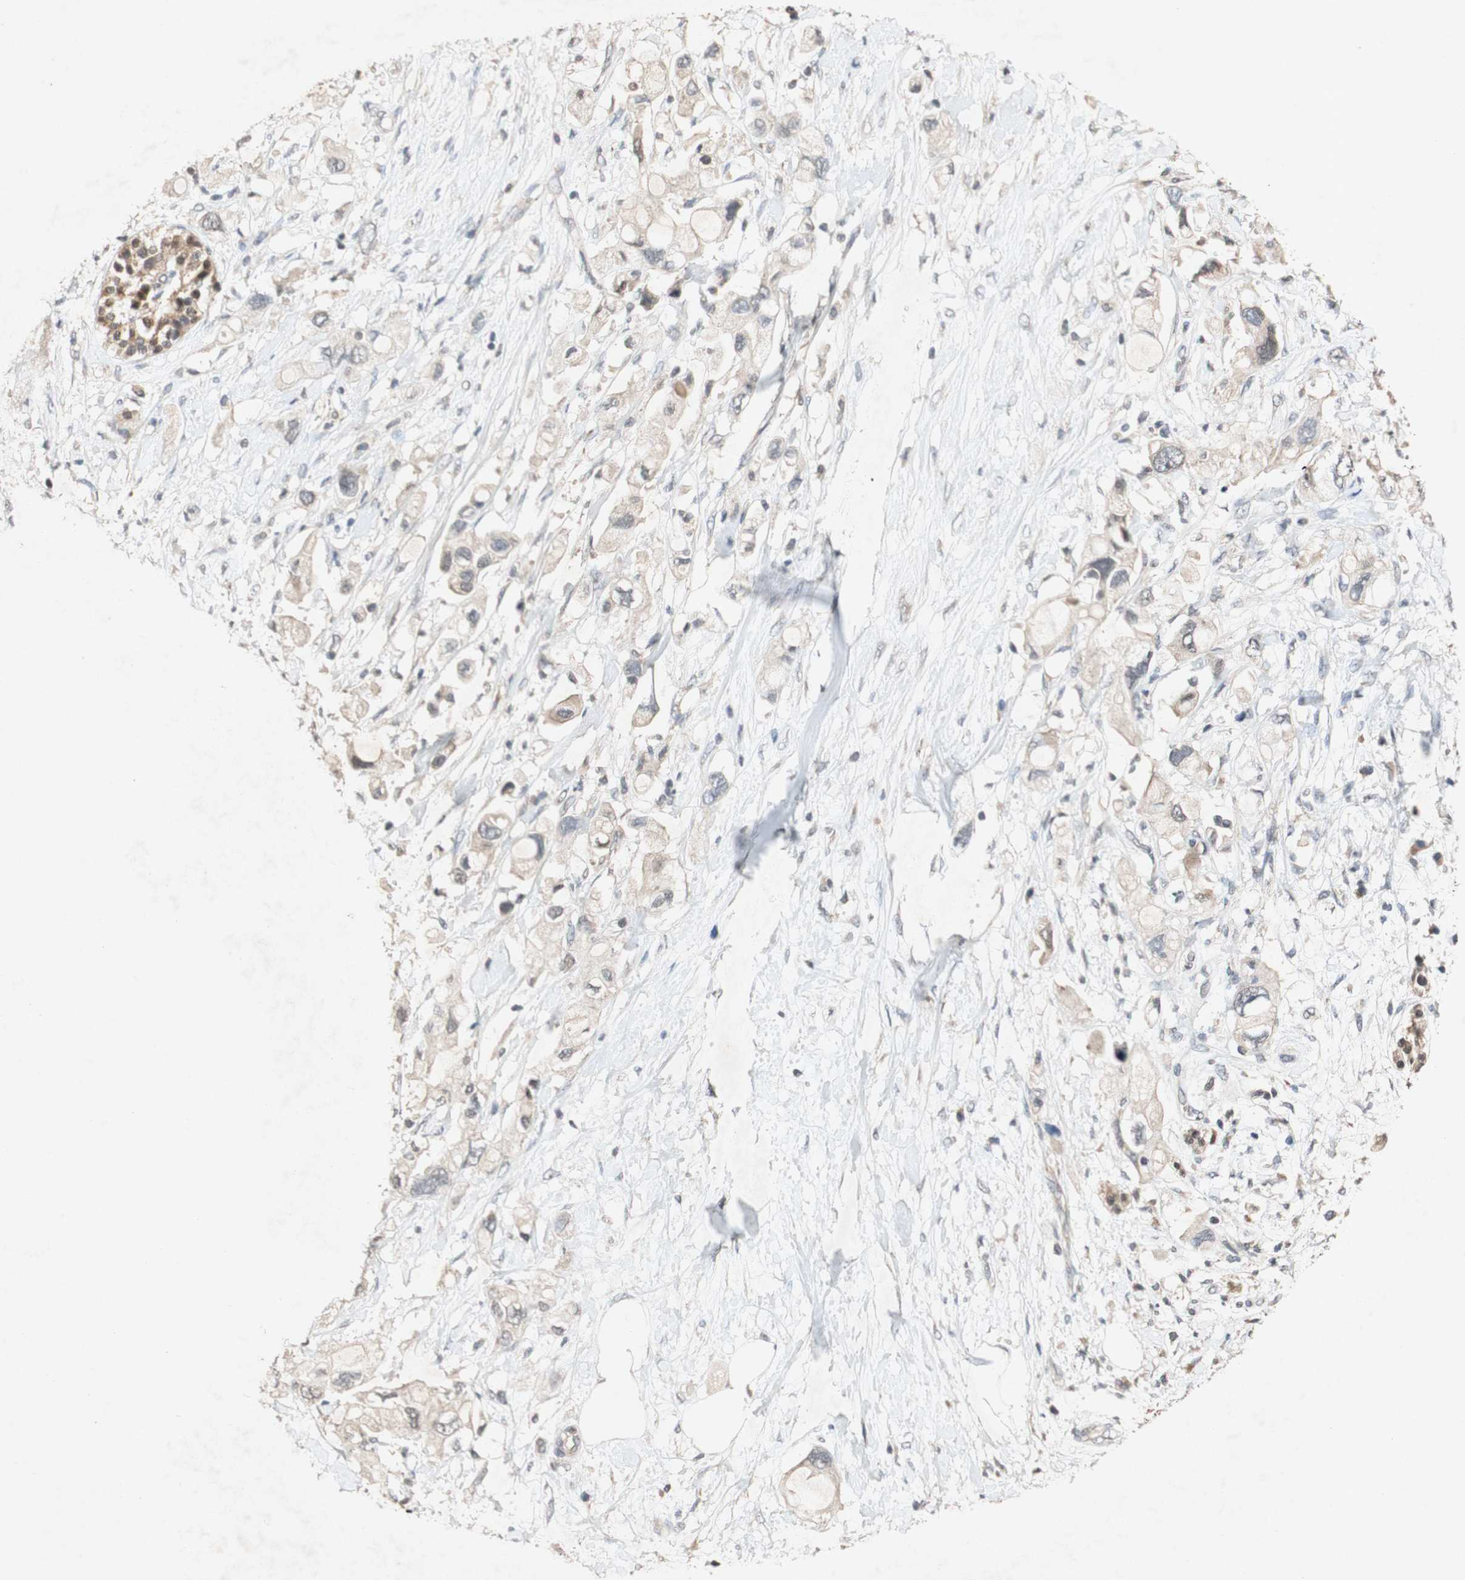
{"staining": {"intensity": "moderate", "quantity": ">75%", "location": "cytoplasmic/membranous,nuclear"}, "tissue": "pancreatic cancer", "cell_type": "Tumor cells", "image_type": "cancer", "snomed": [{"axis": "morphology", "description": "Adenocarcinoma, NOS"}, {"axis": "topography", "description": "Pancreas"}], "caption": "Human pancreatic adenocarcinoma stained with a brown dye reveals moderate cytoplasmic/membranous and nuclear positive expression in approximately >75% of tumor cells.", "gene": "PIN1", "patient": {"sex": "female", "age": 56}}